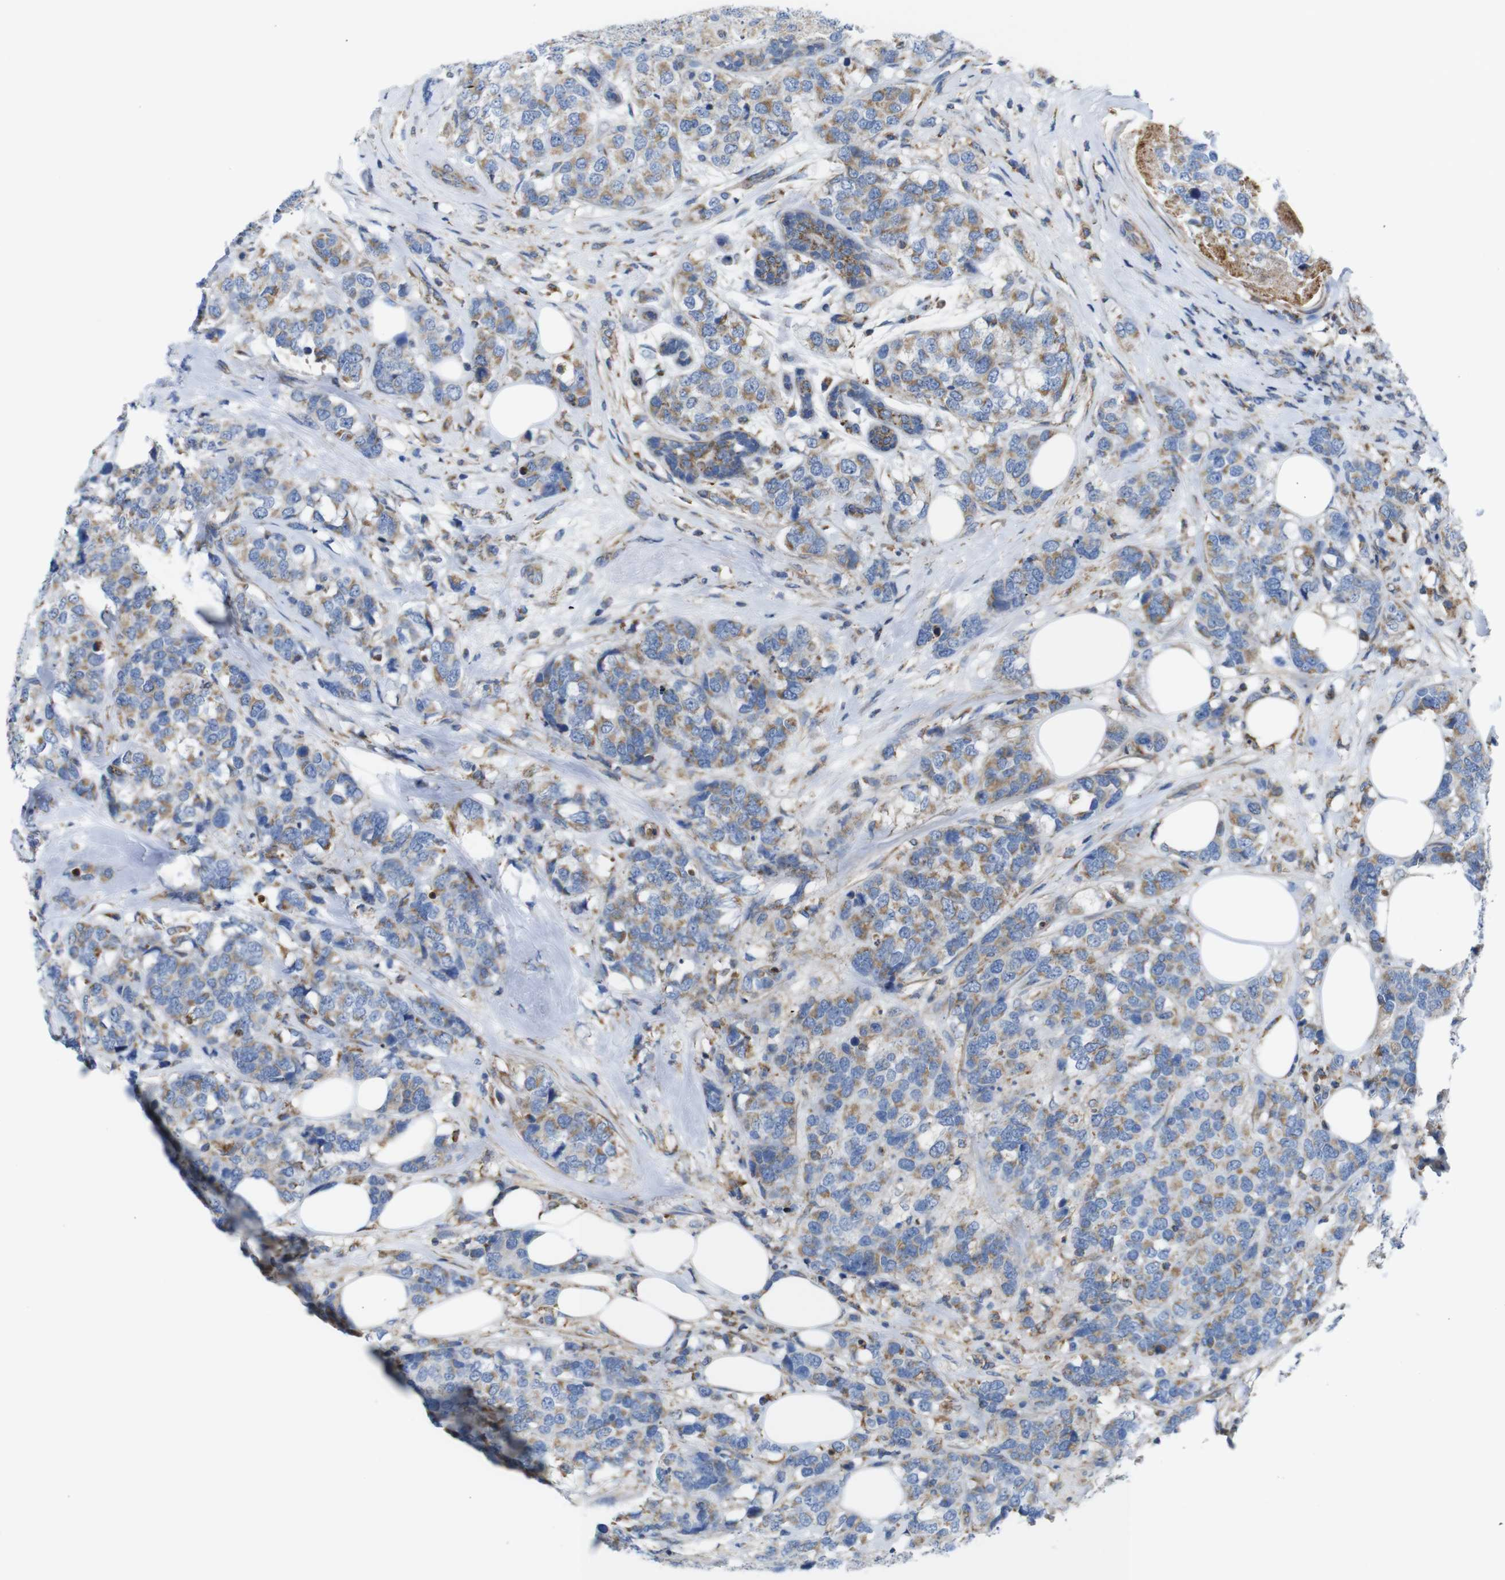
{"staining": {"intensity": "moderate", "quantity": ">75%", "location": "cytoplasmic/membranous"}, "tissue": "breast cancer", "cell_type": "Tumor cells", "image_type": "cancer", "snomed": [{"axis": "morphology", "description": "Lobular carcinoma"}, {"axis": "topography", "description": "Breast"}], "caption": "Brown immunohistochemical staining in human lobular carcinoma (breast) displays moderate cytoplasmic/membranous expression in about >75% of tumor cells.", "gene": "PDCD1LG2", "patient": {"sex": "female", "age": 59}}